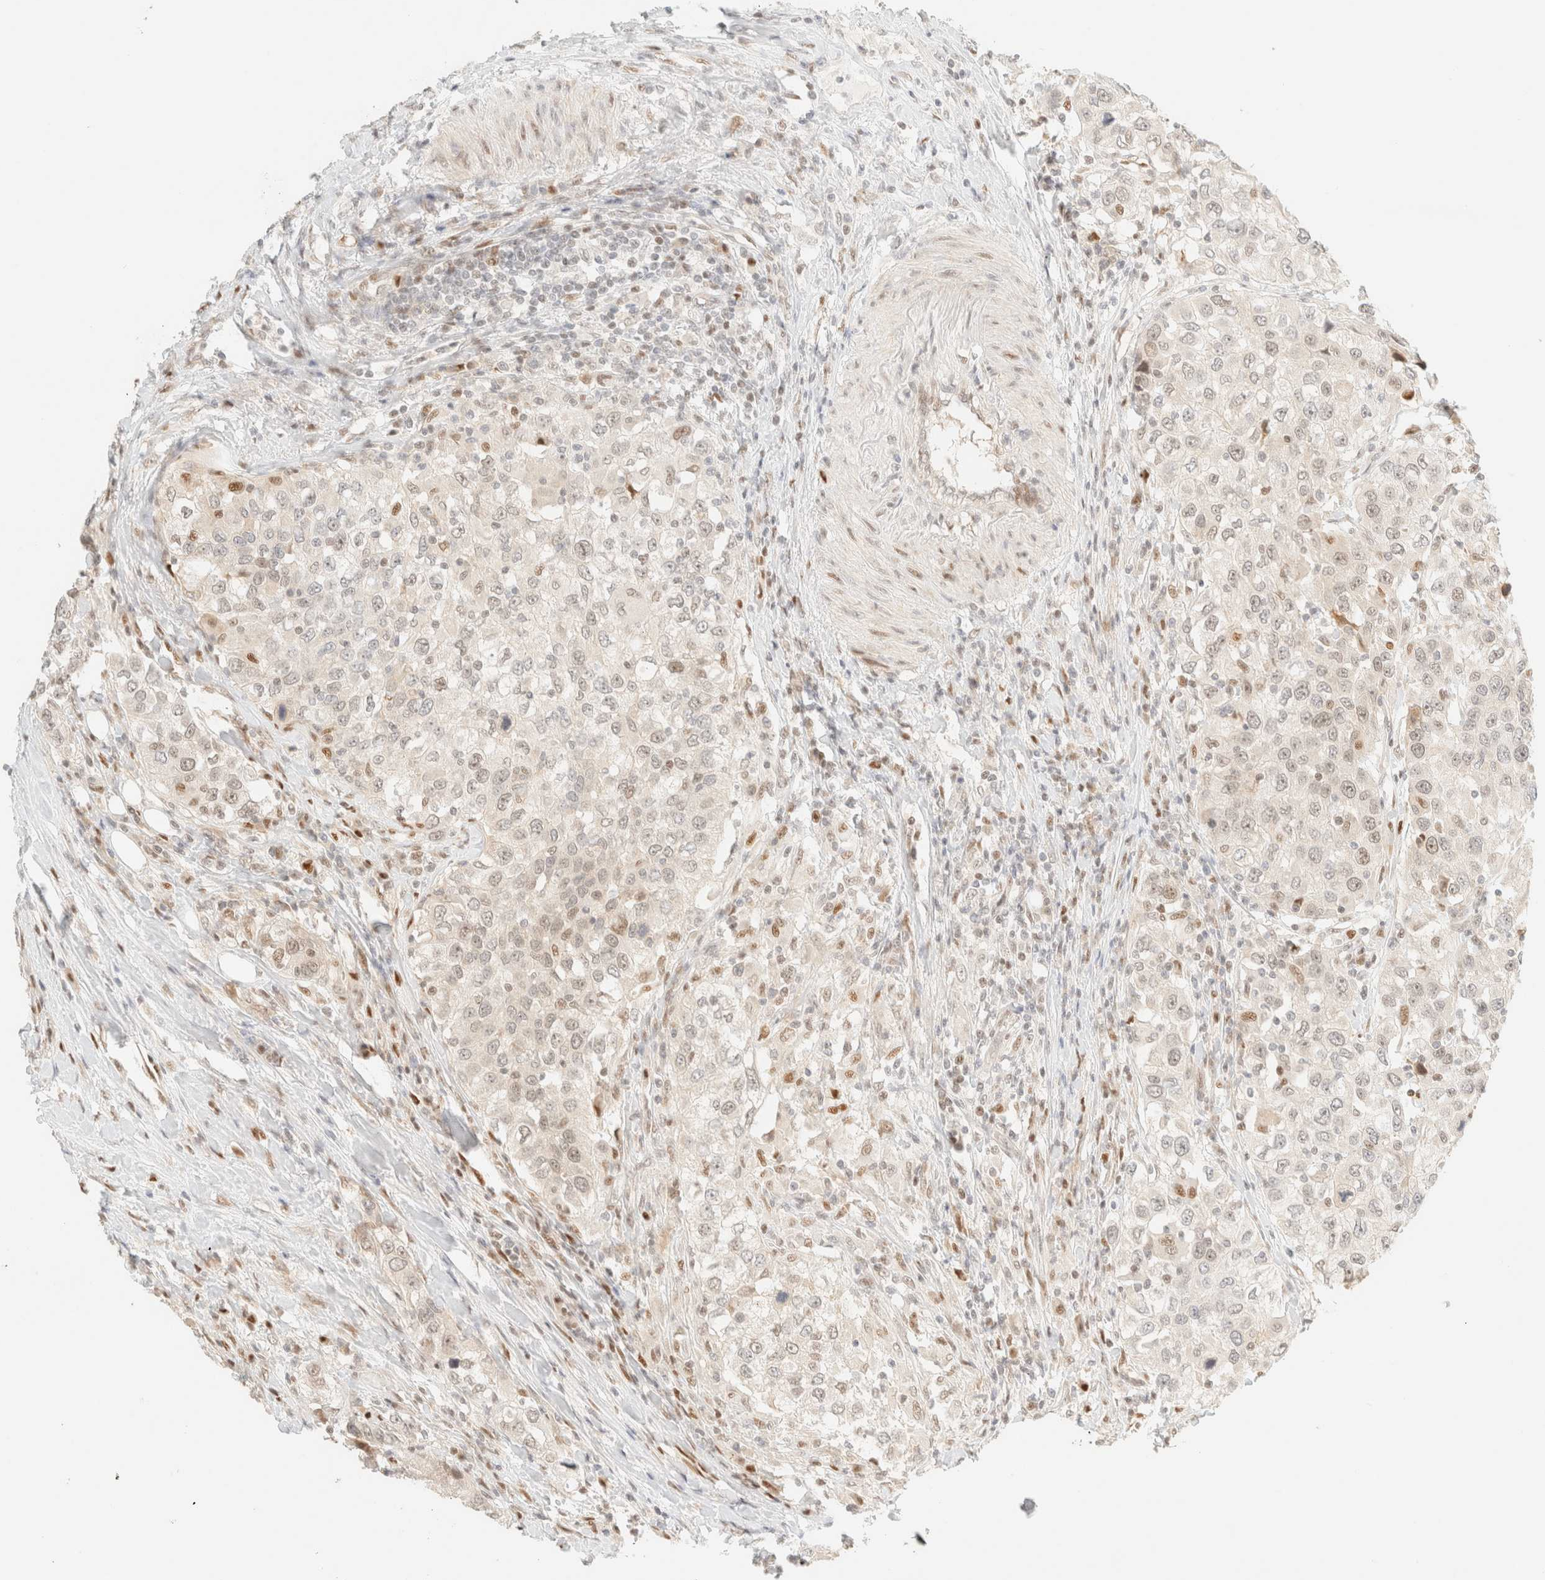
{"staining": {"intensity": "weak", "quantity": "<25%", "location": "nuclear"}, "tissue": "urothelial cancer", "cell_type": "Tumor cells", "image_type": "cancer", "snomed": [{"axis": "morphology", "description": "Urothelial carcinoma, High grade"}, {"axis": "topography", "description": "Urinary bladder"}], "caption": "There is no significant staining in tumor cells of urothelial carcinoma (high-grade).", "gene": "TSR1", "patient": {"sex": "female", "age": 80}}